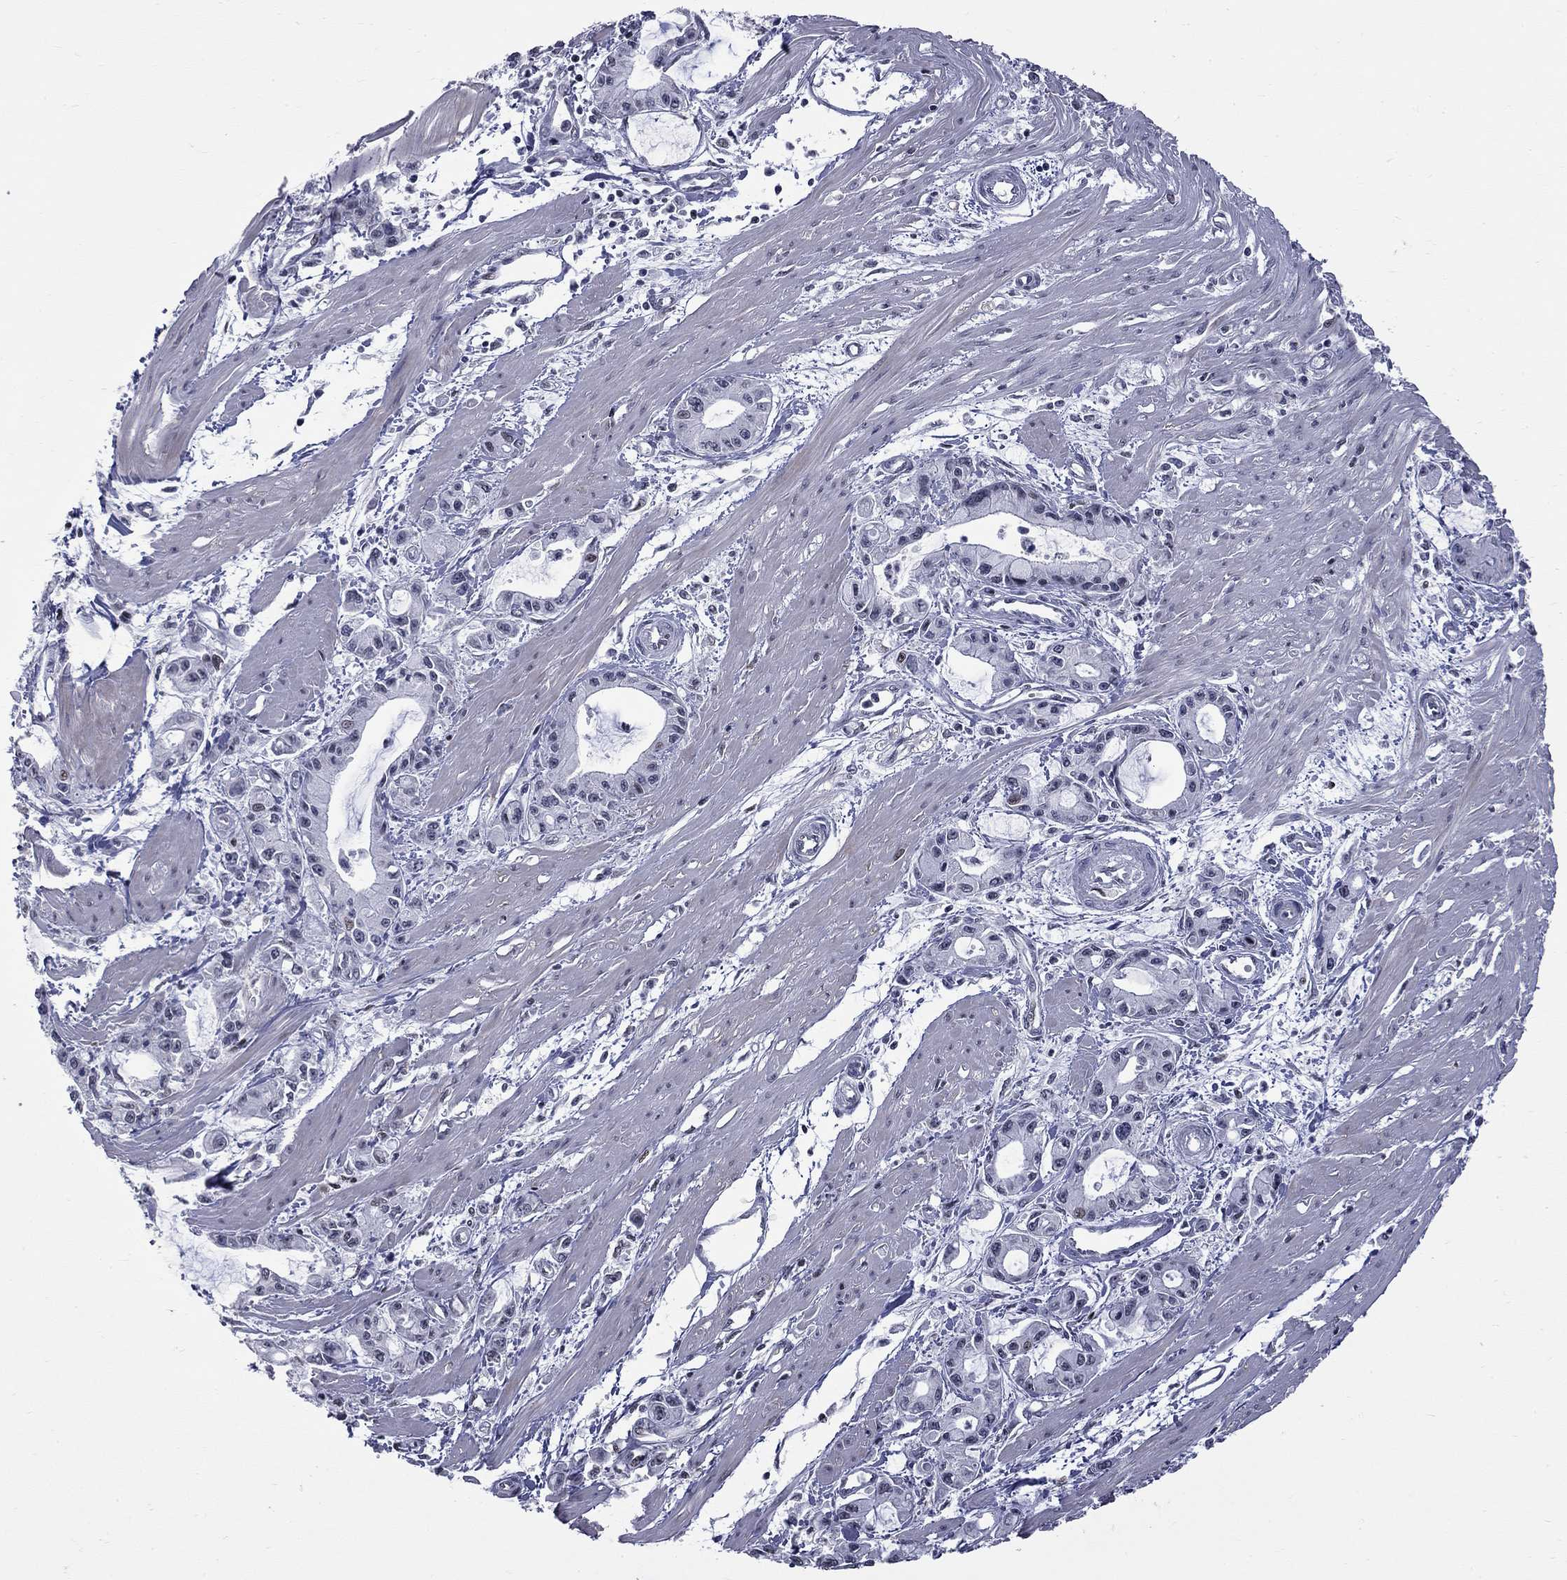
{"staining": {"intensity": "negative", "quantity": "none", "location": "none"}, "tissue": "pancreatic cancer", "cell_type": "Tumor cells", "image_type": "cancer", "snomed": [{"axis": "morphology", "description": "Adenocarcinoma, NOS"}, {"axis": "topography", "description": "Pancreas"}], "caption": "DAB (3,3'-diaminobenzidine) immunohistochemical staining of human adenocarcinoma (pancreatic) exhibits no significant expression in tumor cells. (Stains: DAB immunohistochemistry with hematoxylin counter stain, Microscopy: brightfield microscopy at high magnification).", "gene": "ZNF154", "patient": {"sex": "male", "age": 48}}